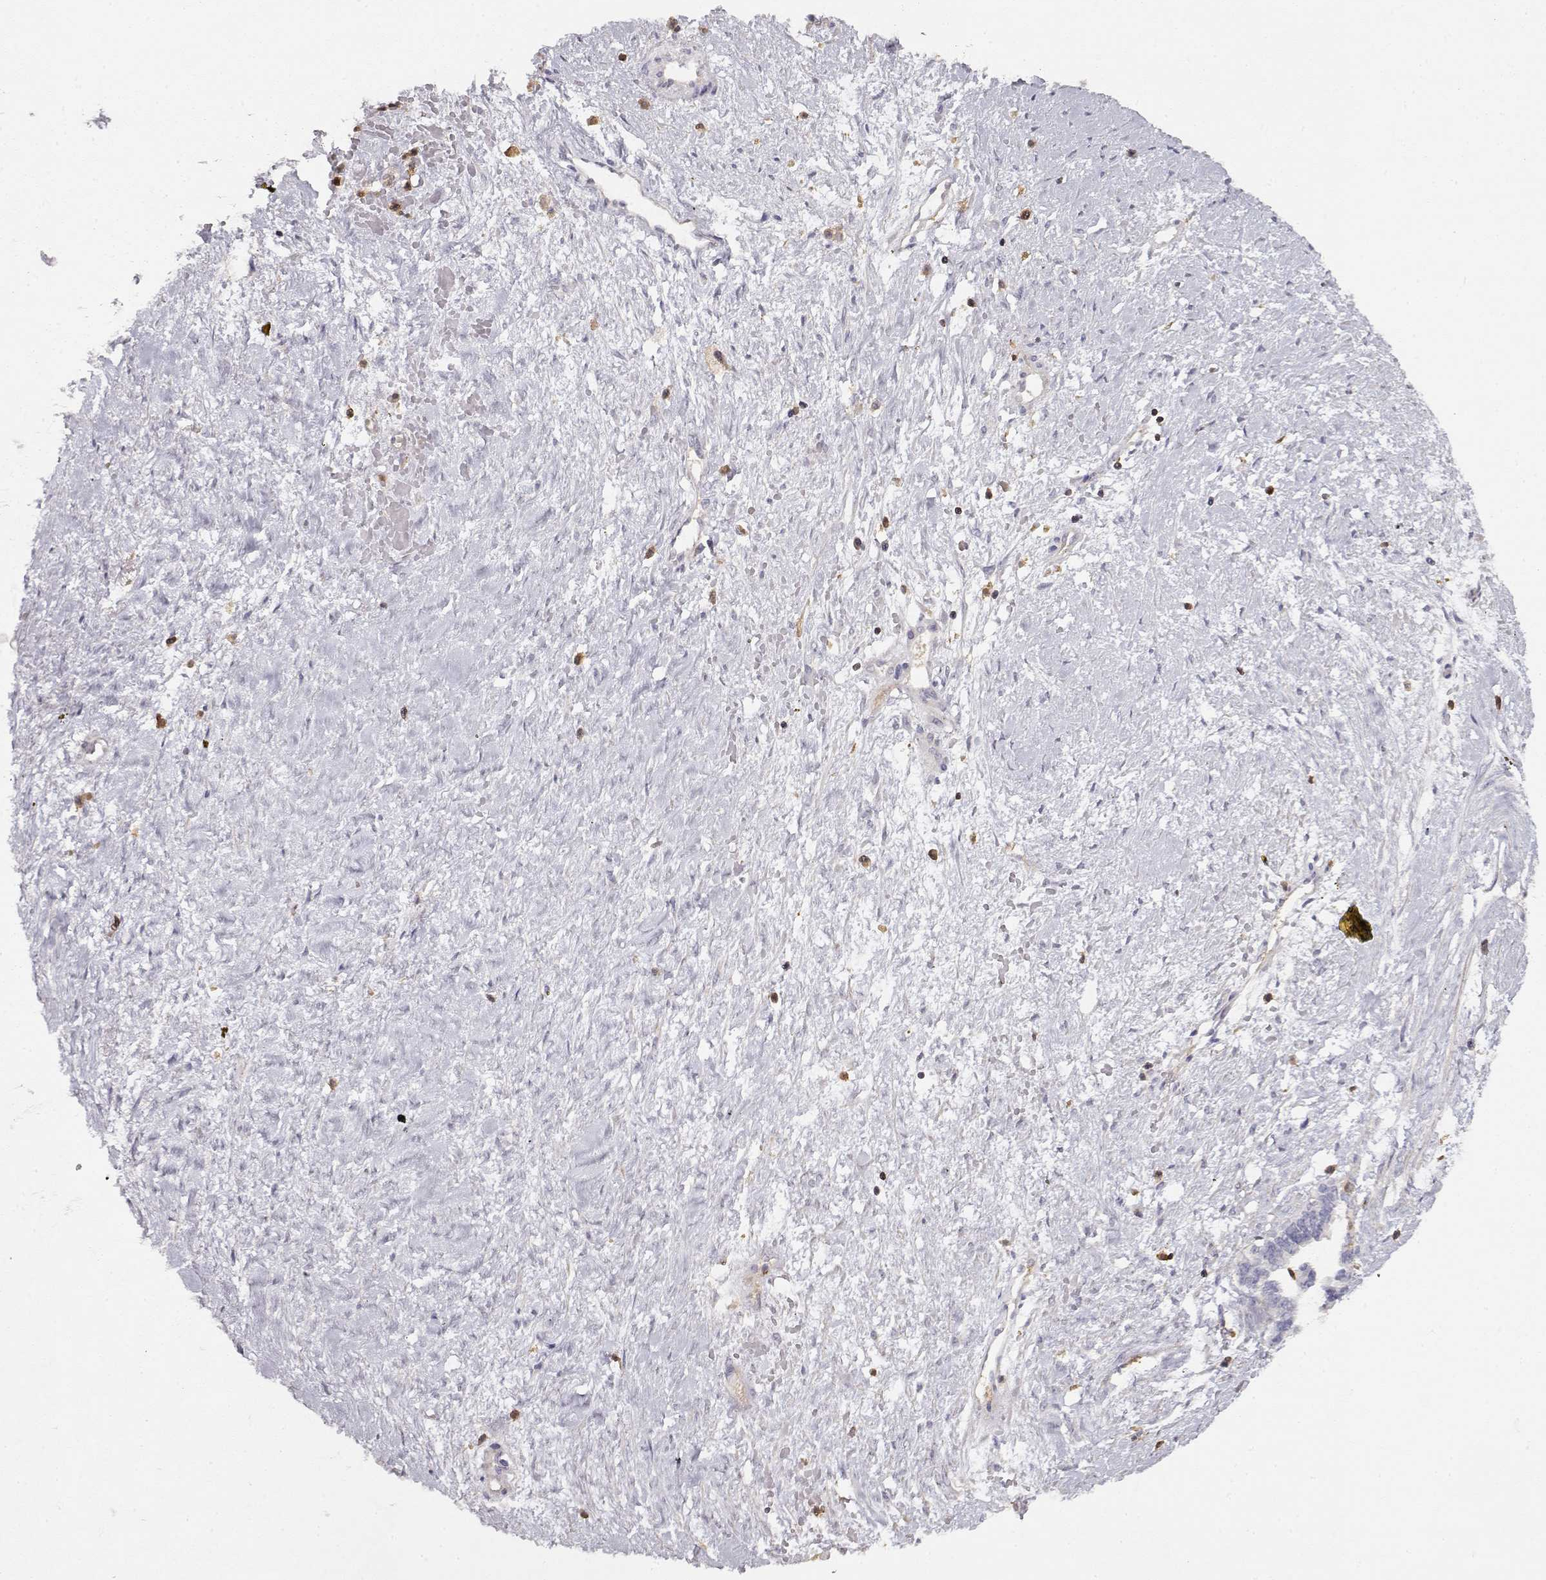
{"staining": {"intensity": "negative", "quantity": "none", "location": "none"}, "tissue": "ovarian cancer", "cell_type": "Tumor cells", "image_type": "cancer", "snomed": [{"axis": "morphology", "description": "Cystadenocarcinoma, serous, NOS"}, {"axis": "topography", "description": "Ovary"}], "caption": "This photomicrograph is of serous cystadenocarcinoma (ovarian) stained with immunohistochemistry (IHC) to label a protein in brown with the nuclei are counter-stained blue. There is no expression in tumor cells.", "gene": "VAV1", "patient": {"sex": "female", "age": 69}}